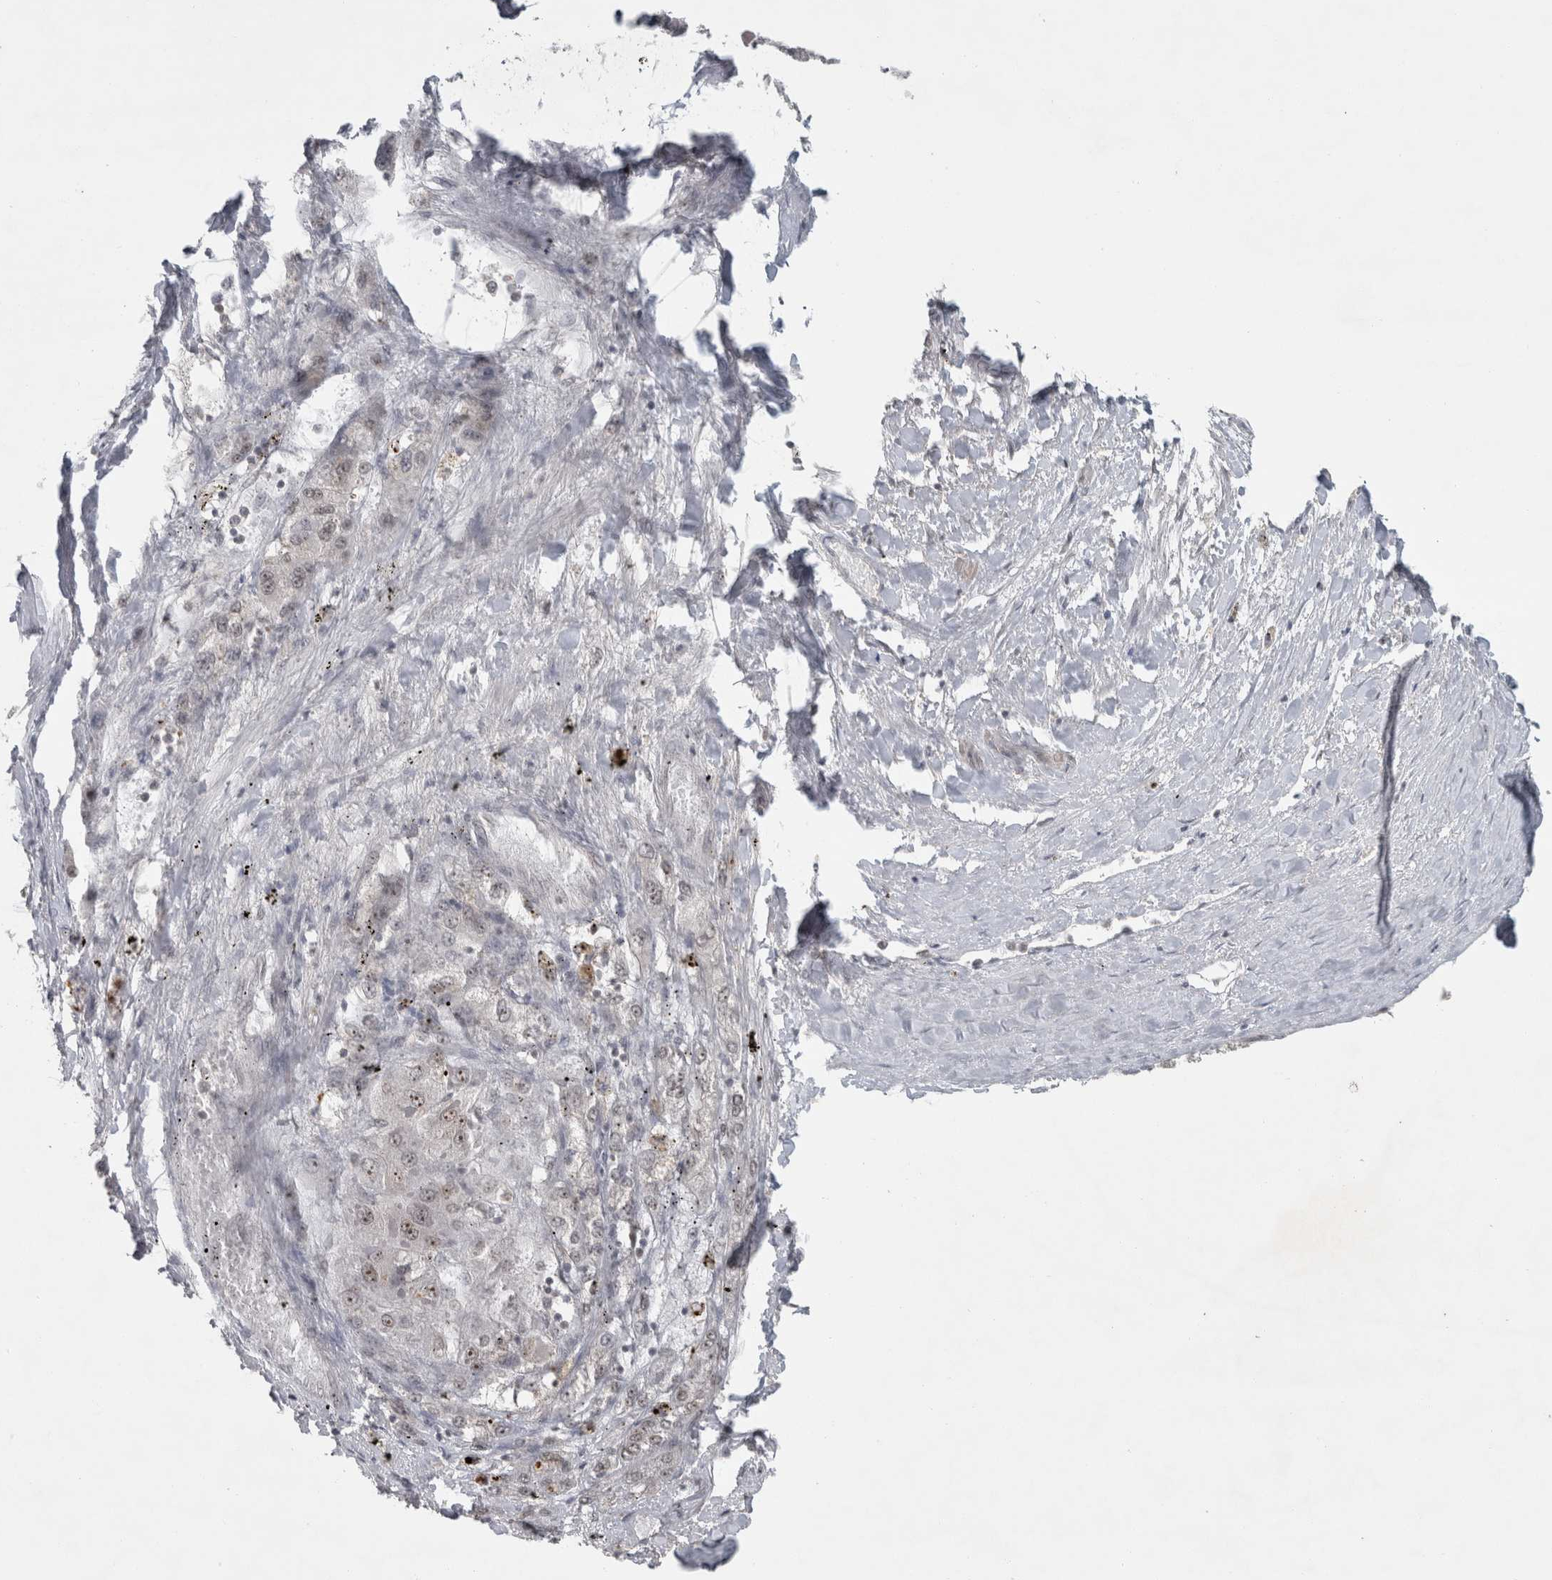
{"staining": {"intensity": "moderate", "quantity": ">75%", "location": "nuclear"}, "tissue": "liver cancer", "cell_type": "Tumor cells", "image_type": "cancer", "snomed": [{"axis": "morphology", "description": "Carcinoma, Hepatocellular, NOS"}, {"axis": "topography", "description": "Liver"}], "caption": "High-magnification brightfield microscopy of liver cancer stained with DAB (brown) and counterstained with hematoxylin (blue). tumor cells exhibit moderate nuclear expression is identified in about>75% of cells.", "gene": "RBM28", "patient": {"sex": "female", "age": 73}}